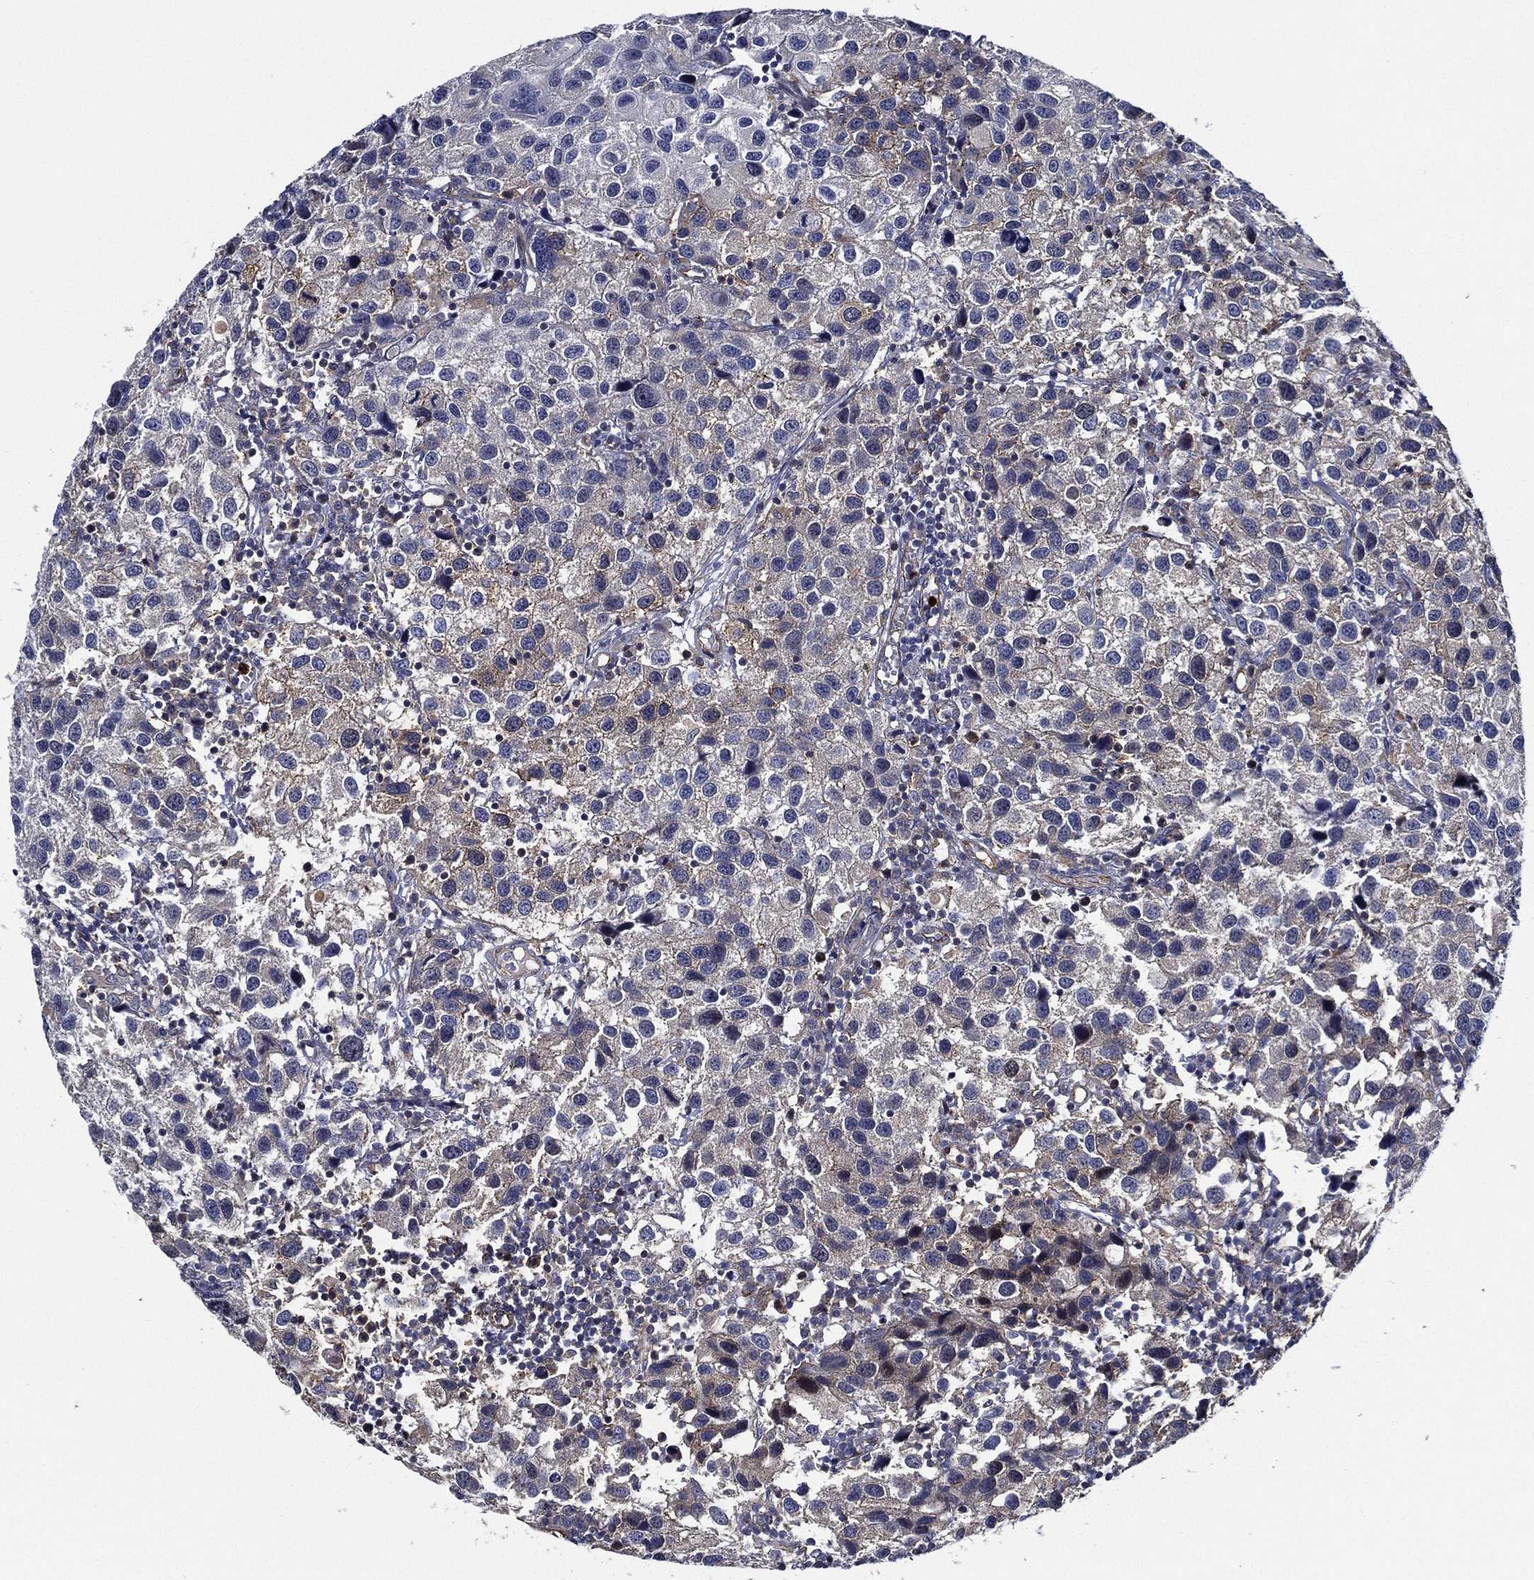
{"staining": {"intensity": "weak", "quantity": "<25%", "location": "cytoplasmic/membranous"}, "tissue": "urothelial cancer", "cell_type": "Tumor cells", "image_type": "cancer", "snomed": [{"axis": "morphology", "description": "Urothelial carcinoma, High grade"}, {"axis": "topography", "description": "Urinary bladder"}], "caption": "Tumor cells are negative for brown protein staining in high-grade urothelial carcinoma.", "gene": "KIF20B", "patient": {"sex": "male", "age": 79}}